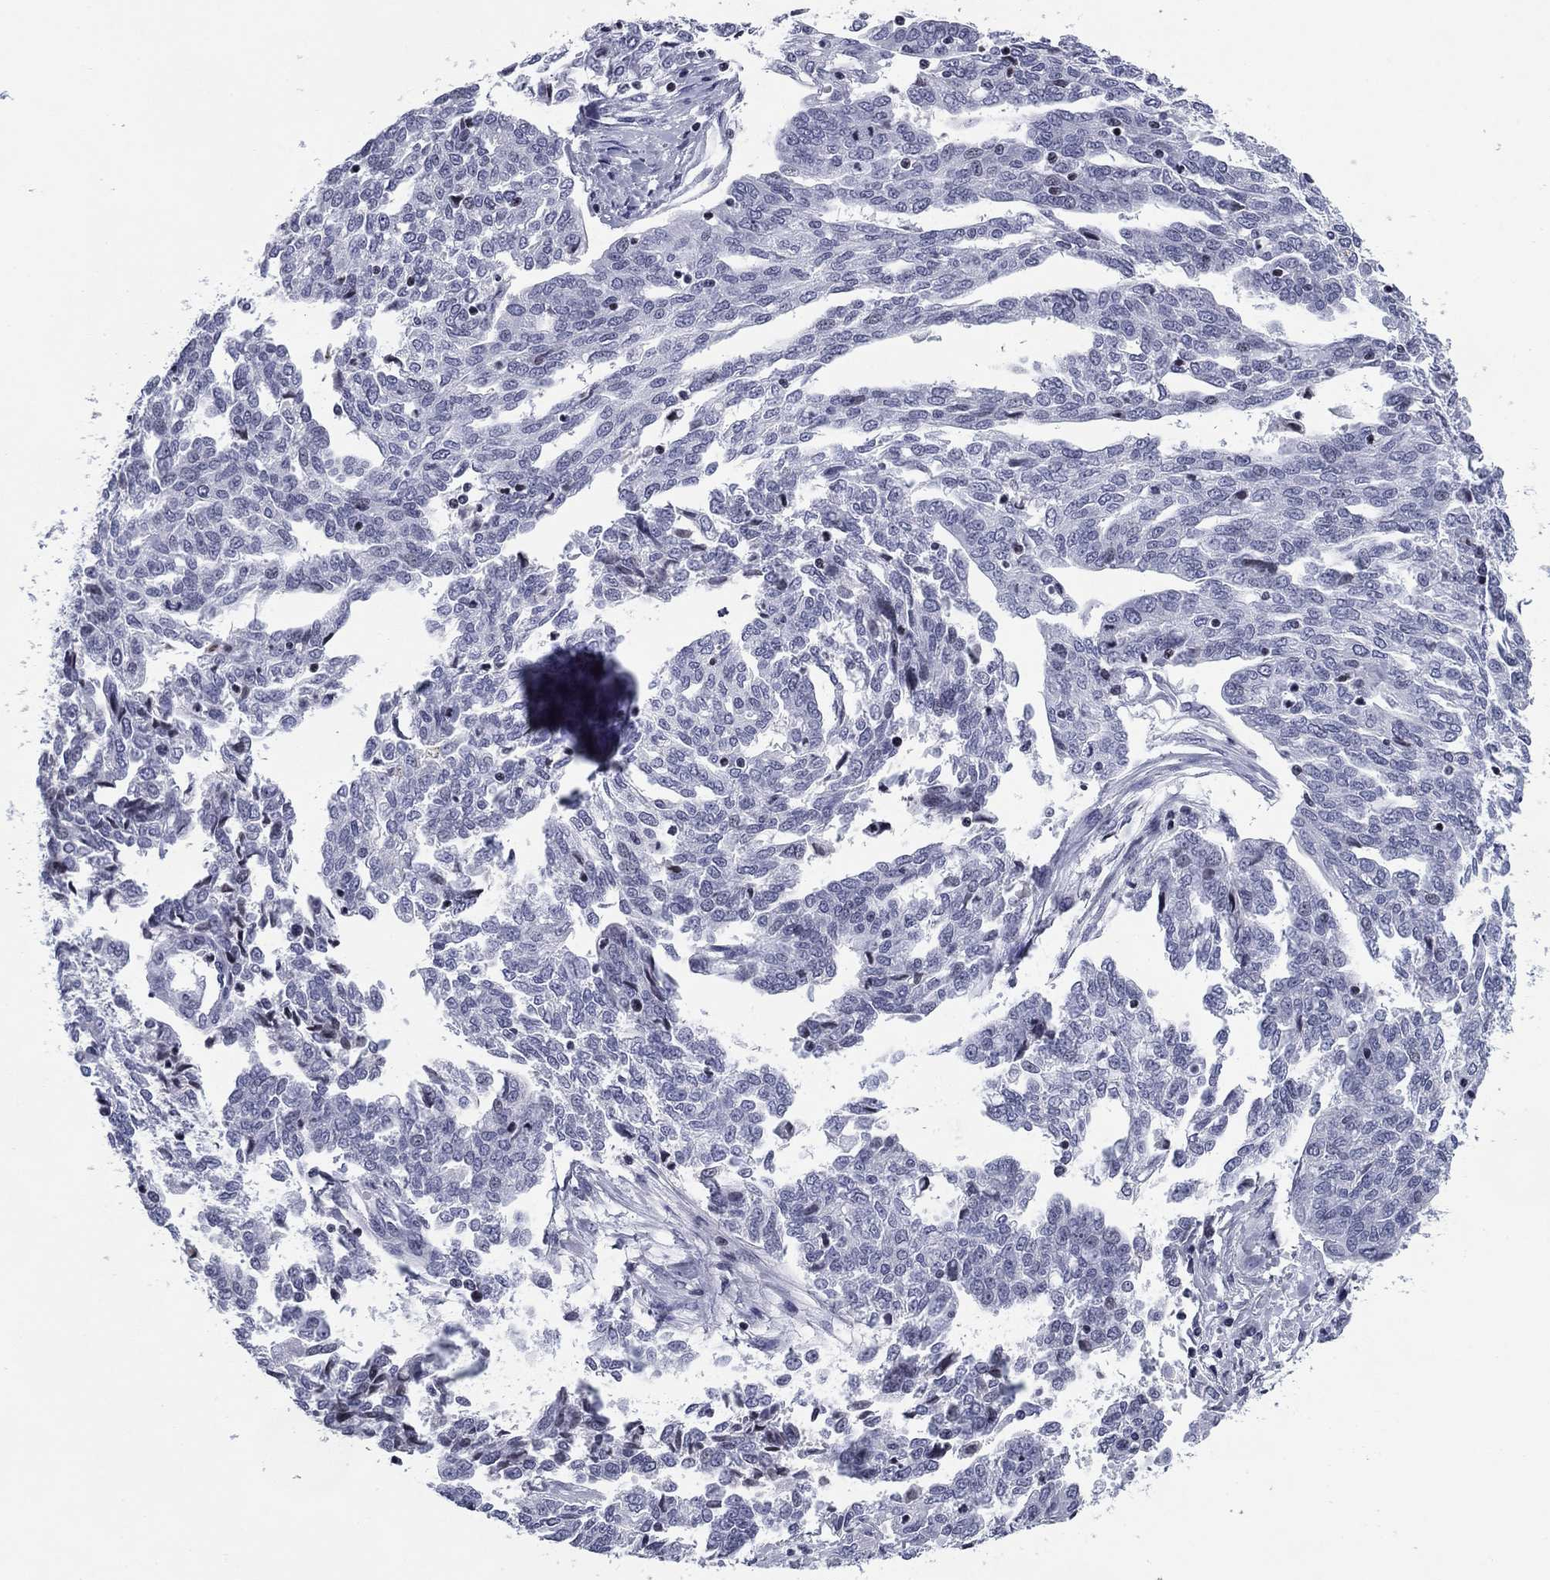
{"staining": {"intensity": "negative", "quantity": "none", "location": "none"}, "tissue": "ovarian cancer", "cell_type": "Tumor cells", "image_type": "cancer", "snomed": [{"axis": "morphology", "description": "Cystadenocarcinoma, serous, NOS"}, {"axis": "topography", "description": "Ovary"}], "caption": "Micrograph shows no protein staining in tumor cells of ovarian cancer (serous cystadenocarcinoma) tissue. (Brightfield microscopy of DAB immunohistochemistry at high magnification).", "gene": "CCDC144A", "patient": {"sex": "female", "age": 67}}